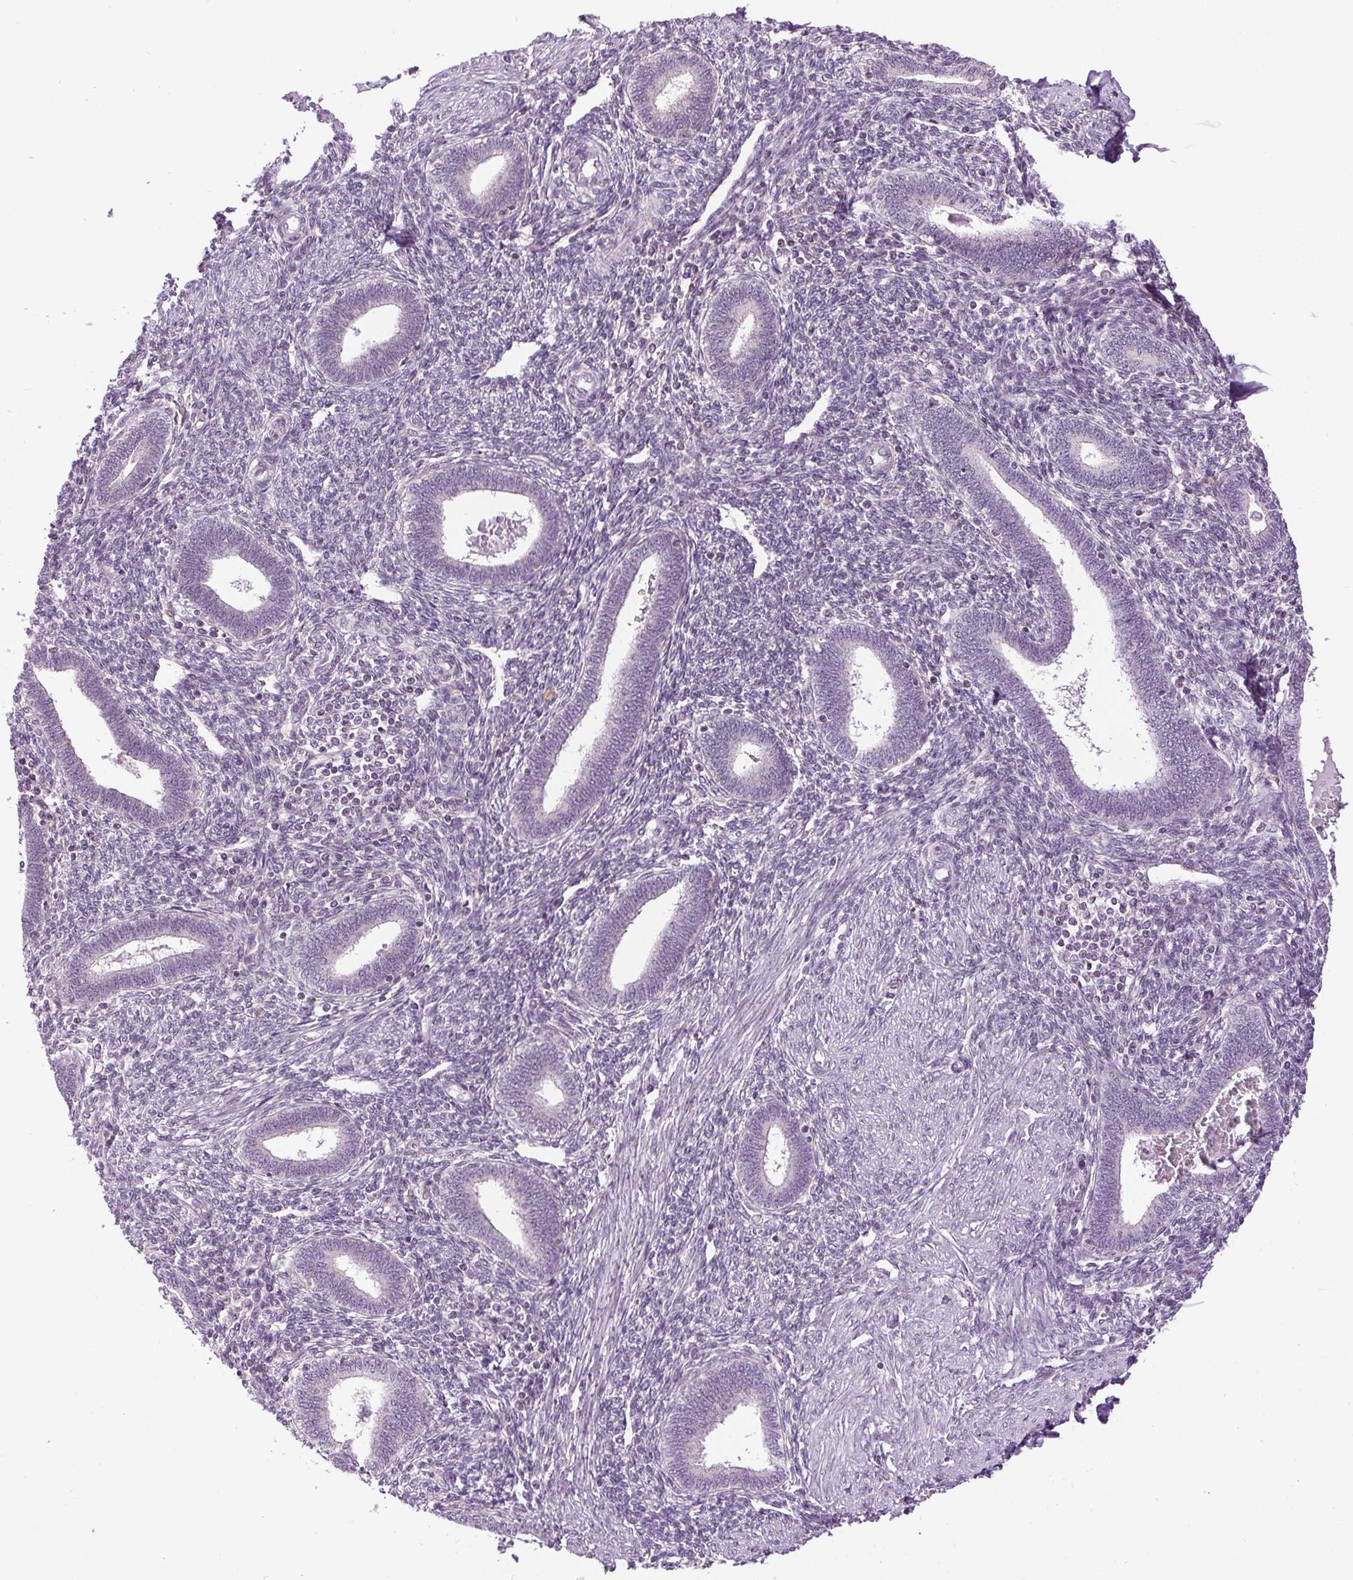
{"staining": {"intensity": "negative", "quantity": "none", "location": "none"}, "tissue": "endometrium", "cell_type": "Cells in endometrial stroma", "image_type": "normal", "snomed": [{"axis": "morphology", "description": "Normal tissue, NOS"}, {"axis": "topography", "description": "Endometrium"}], "caption": "An IHC micrograph of normal endometrium is shown. There is no staining in cells in endometrial stroma of endometrium.", "gene": "SMIM13", "patient": {"sex": "female", "age": 42}}